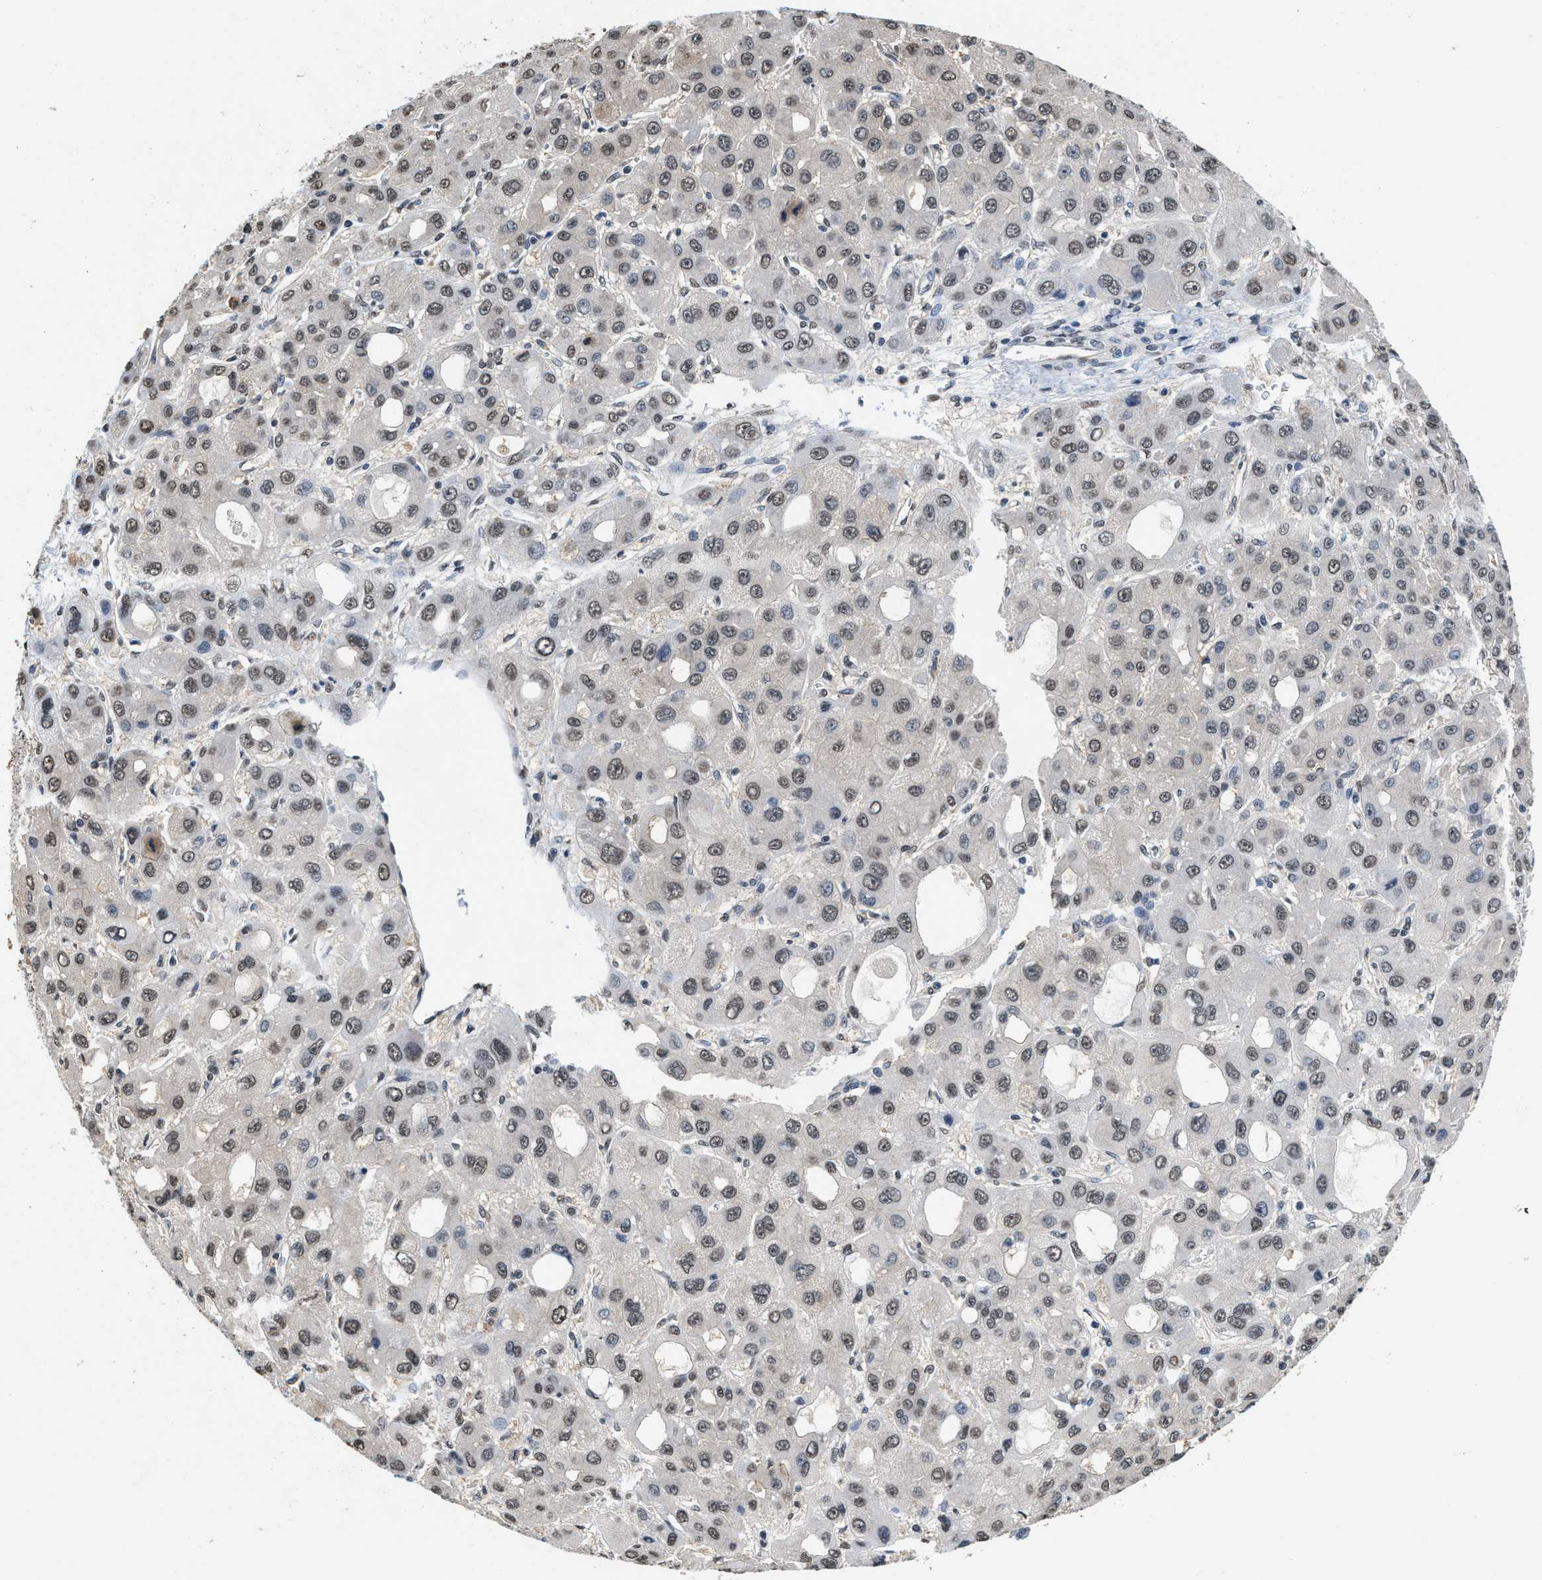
{"staining": {"intensity": "weak", "quantity": ">75%", "location": "nuclear"}, "tissue": "liver cancer", "cell_type": "Tumor cells", "image_type": "cancer", "snomed": [{"axis": "morphology", "description": "Carcinoma, Hepatocellular, NOS"}, {"axis": "topography", "description": "Liver"}], "caption": "Liver cancer tissue reveals weak nuclear expression in approximately >75% of tumor cells, visualized by immunohistochemistry. (Stains: DAB in brown, nuclei in blue, Microscopy: brightfield microscopy at high magnification).", "gene": "SUPT16H", "patient": {"sex": "male", "age": 55}}